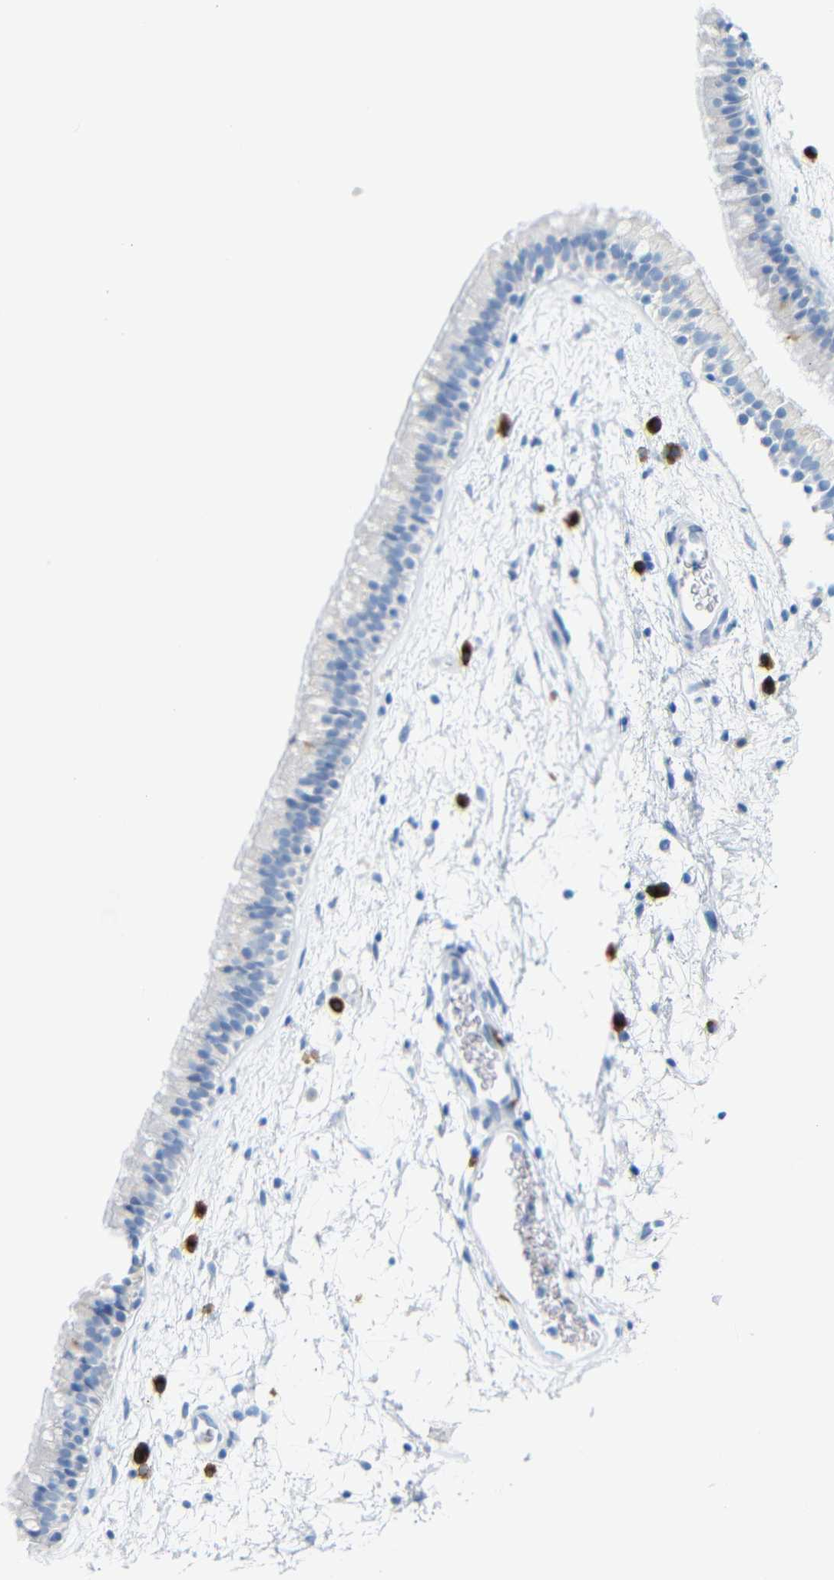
{"staining": {"intensity": "weak", "quantity": "<25%", "location": "cytoplasmic/membranous"}, "tissue": "nasopharynx", "cell_type": "Respiratory epithelial cells", "image_type": "normal", "snomed": [{"axis": "morphology", "description": "Normal tissue, NOS"}, {"axis": "morphology", "description": "Inflammation, NOS"}, {"axis": "topography", "description": "Nasopharynx"}], "caption": "DAB immunohistochemical staining of unremarkable nasopharynx displays no significant expression in respiratory epithelial cells. (Stains: DAB (3,3'-diaminobenzidine) IHC with hematoxylin counter stain, Microscopy: brightfield microscopy at high magnification).", "gene": "FCRL1", "patient": {"sex": "male", "age": 48}}